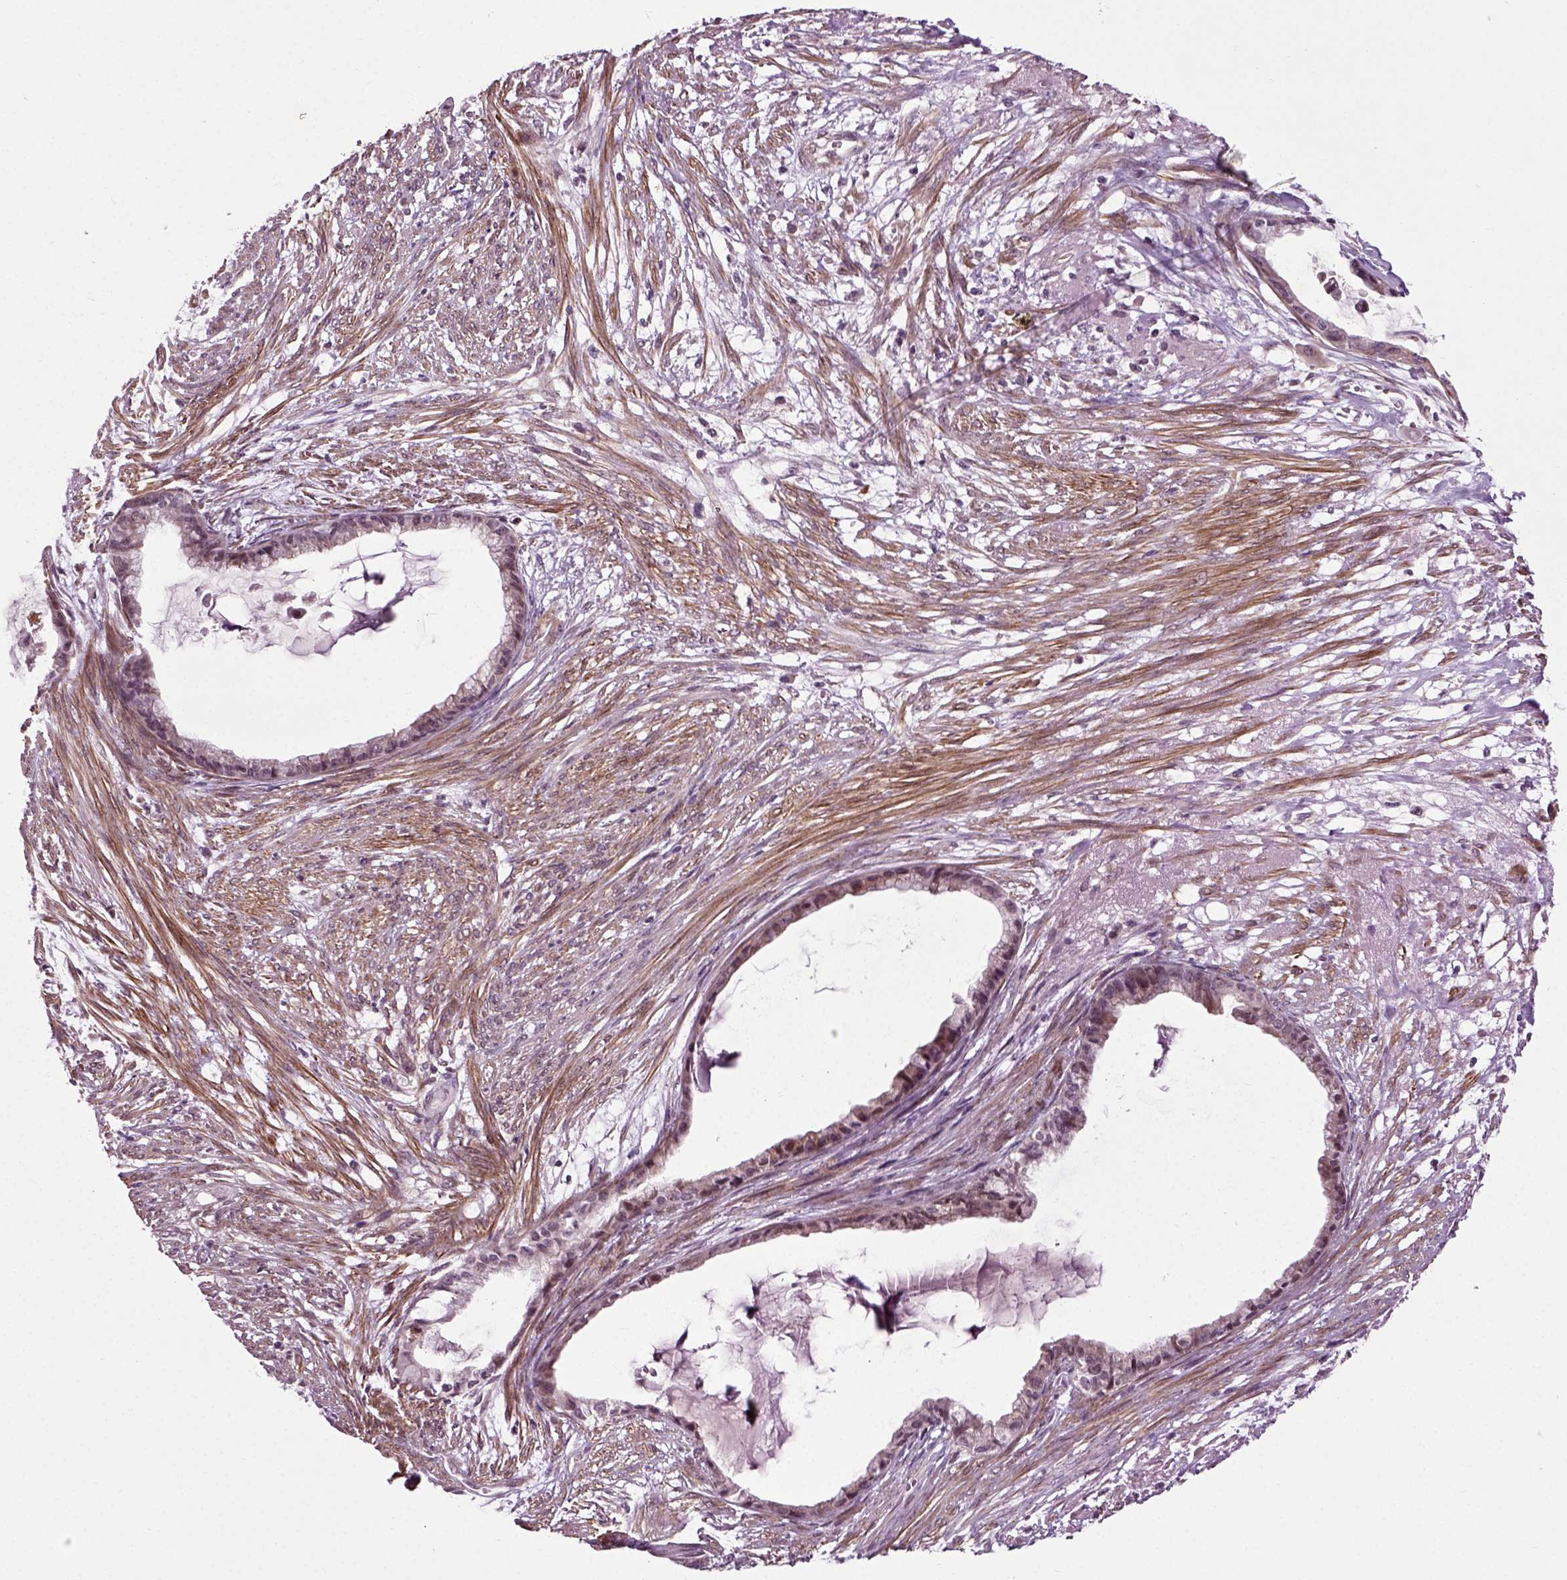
{"staining": {"intensity": "negative", "quantity": "none", "location": "none"}, "tissue": "endometrial cancer", "cell_type": "Tumor cells", "image_type": "cancer", "snomed": [{"axis": "morphology", "description": "Adenocarcinoma, NOS"}, {"axis": "topography", "description": "Endometrium"}], "caption": "Endometrial cancer (adenocarcinoma) was stained to show a protein in brown. There is no significant expression in tumor cells.", "gene": "KNSTRN", "patient": {"sex": "female", "age": 86}}